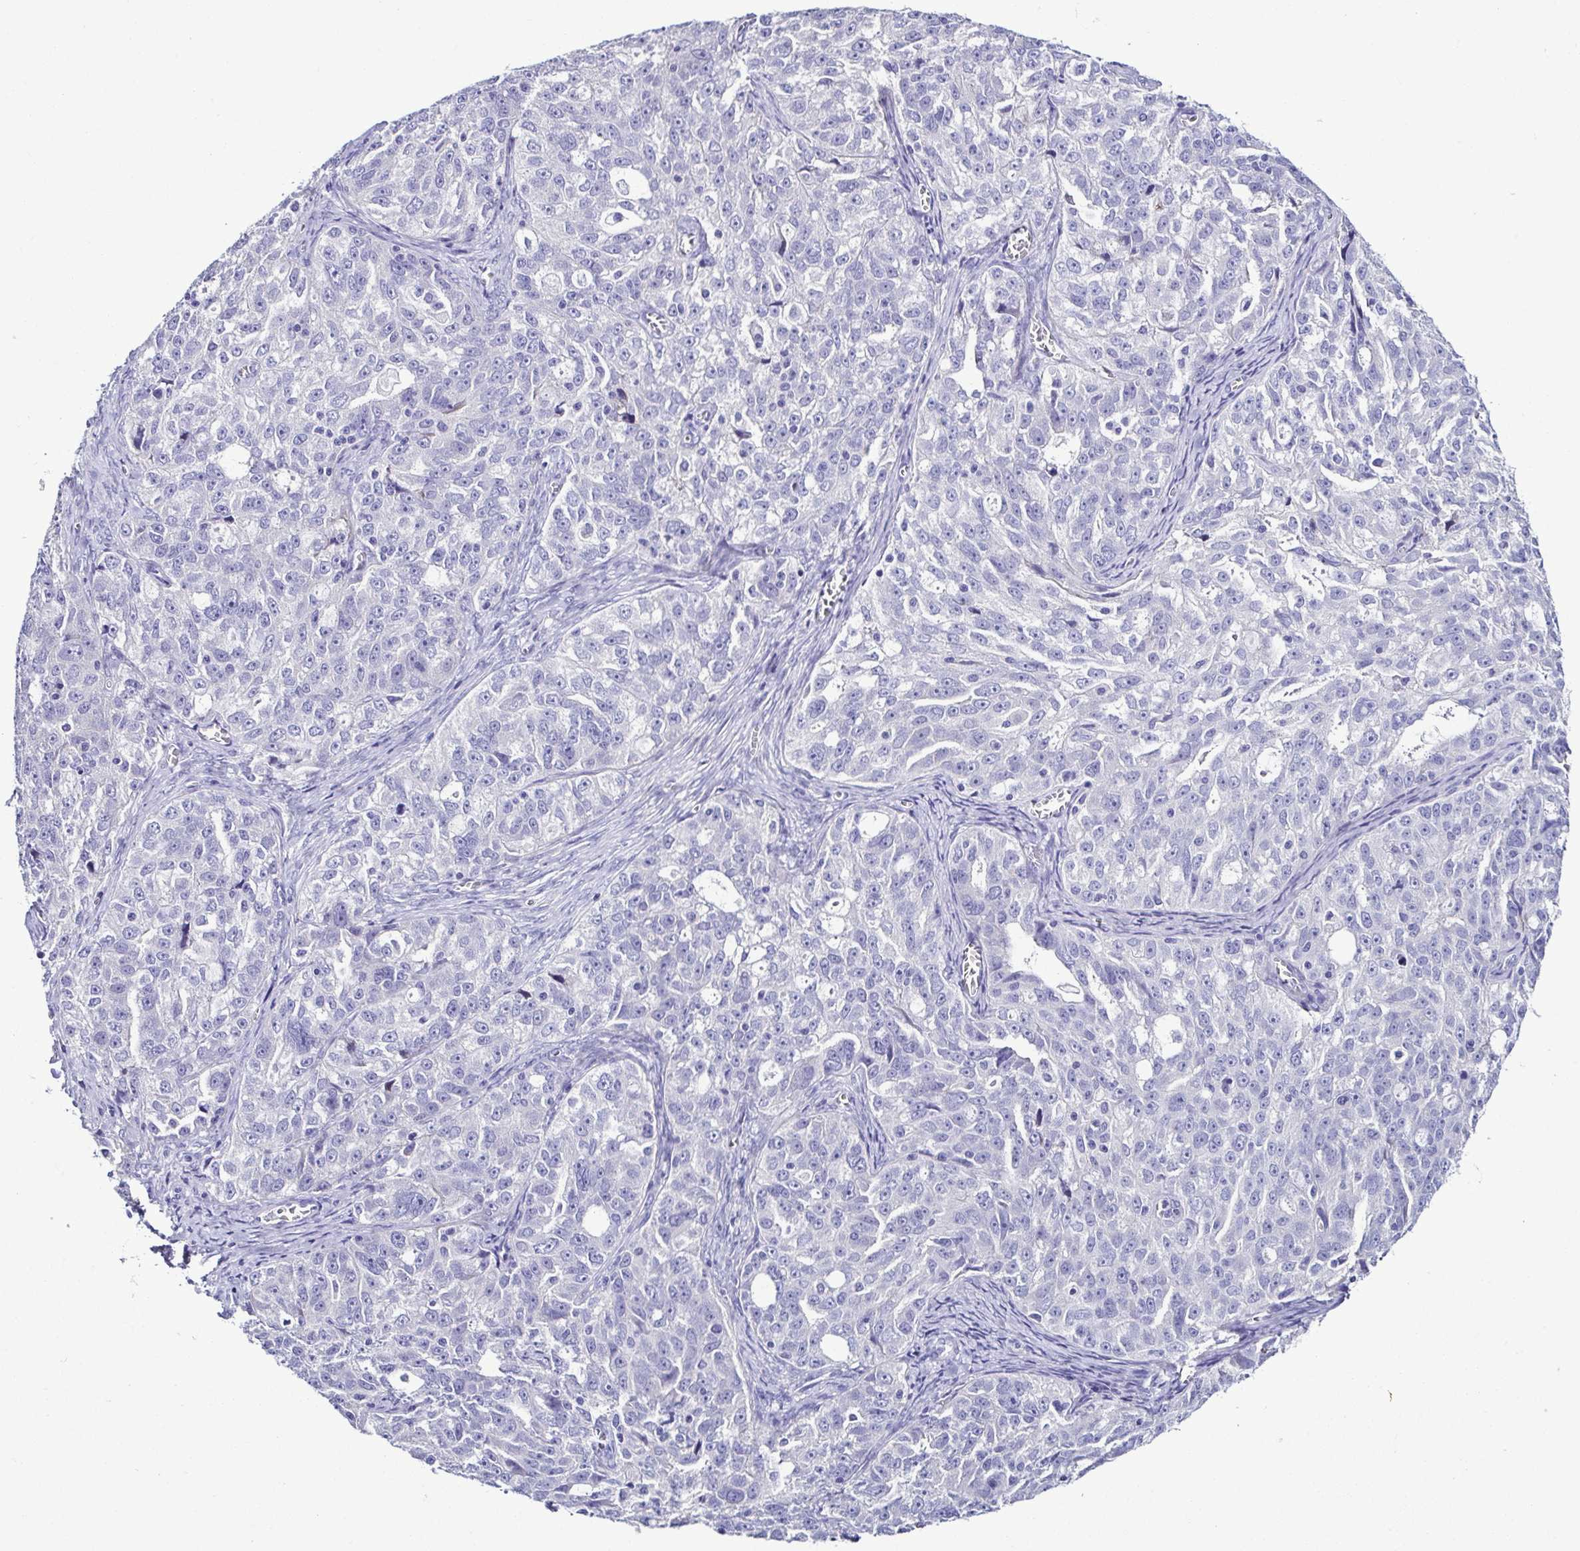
{"staining": {"intensity": "negative", "quantity": "none", "location": "none"}, "tissue": "ovarian cancer", "cell_type": "Tumor cells", "image_type": "cancer", "snomed": [{"axis": "morphology", "description": "Cystadenocarcinoma, serous, NOS"}, {"axis": "topography", "description": "Ovary"}], "caption": "High power microscopy image of an immunohistochemistry image of ovarian cancer, revealing no significant staining in tumor cells.", "gene": "SRL", "patient": {"sex": "female", "age": 51}}